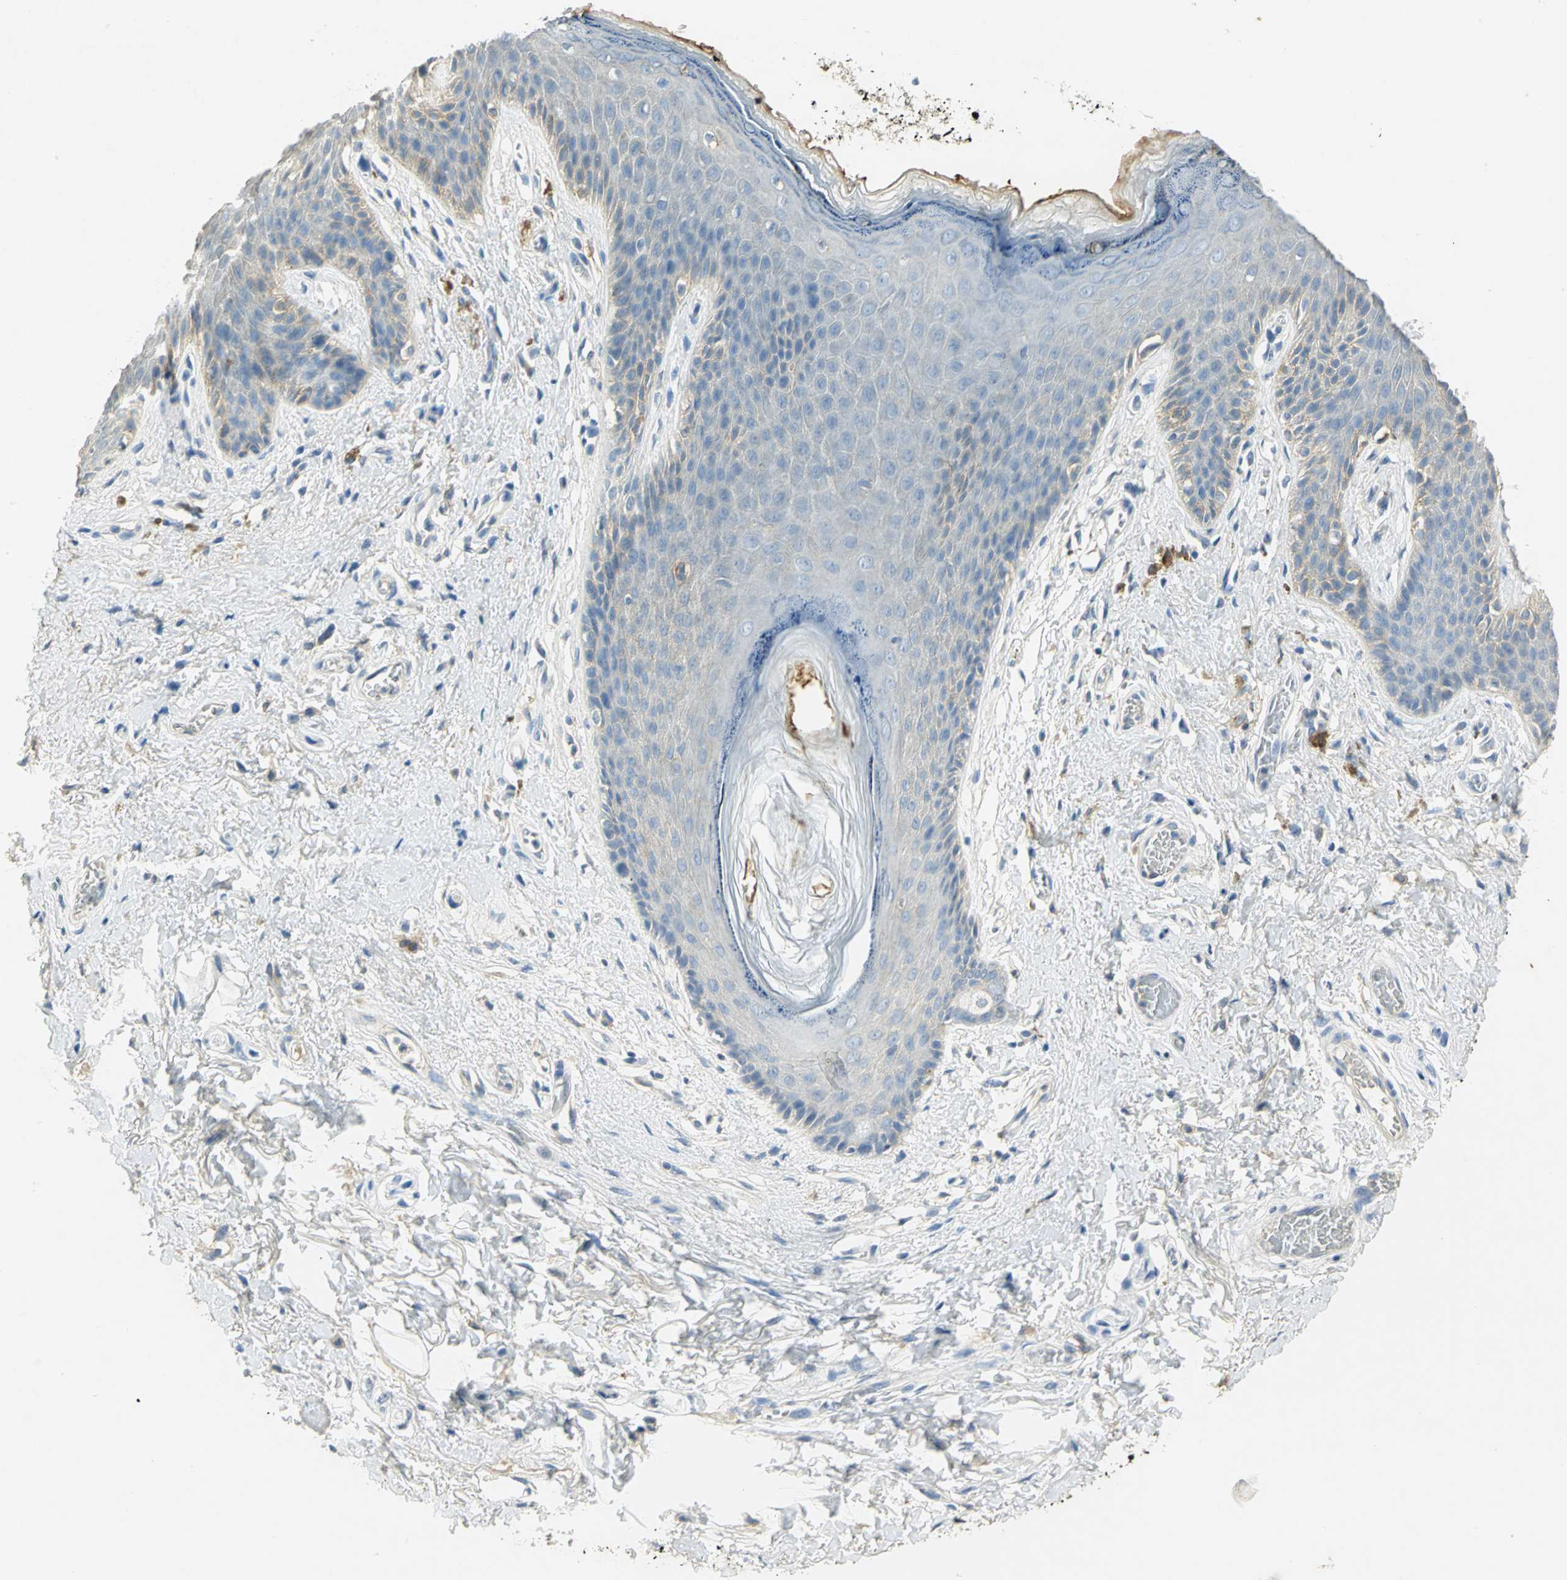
{"staining": {"intensity": "moderate", "quantity": "<25%", "location": "cytoplasmic/membranous"}, "tissue": "skin", "cell_type": "Epidermal cells", "image_type": "normal", "snomed": [{"axis": "morphology", "description": "Normal tissue, NOS"}, {"axis": "topography", "description": "Anal"}], "caption": "High-power microscopy captured an immunohistochemistry (IHC) histopathology image of unremarkable skin, revealing moderate cytoplasmic/membranous positivity in approximately <25% of epidermal cells.", "gene": "ANXA4", "patient": {"sex": "female", "age": 46}}